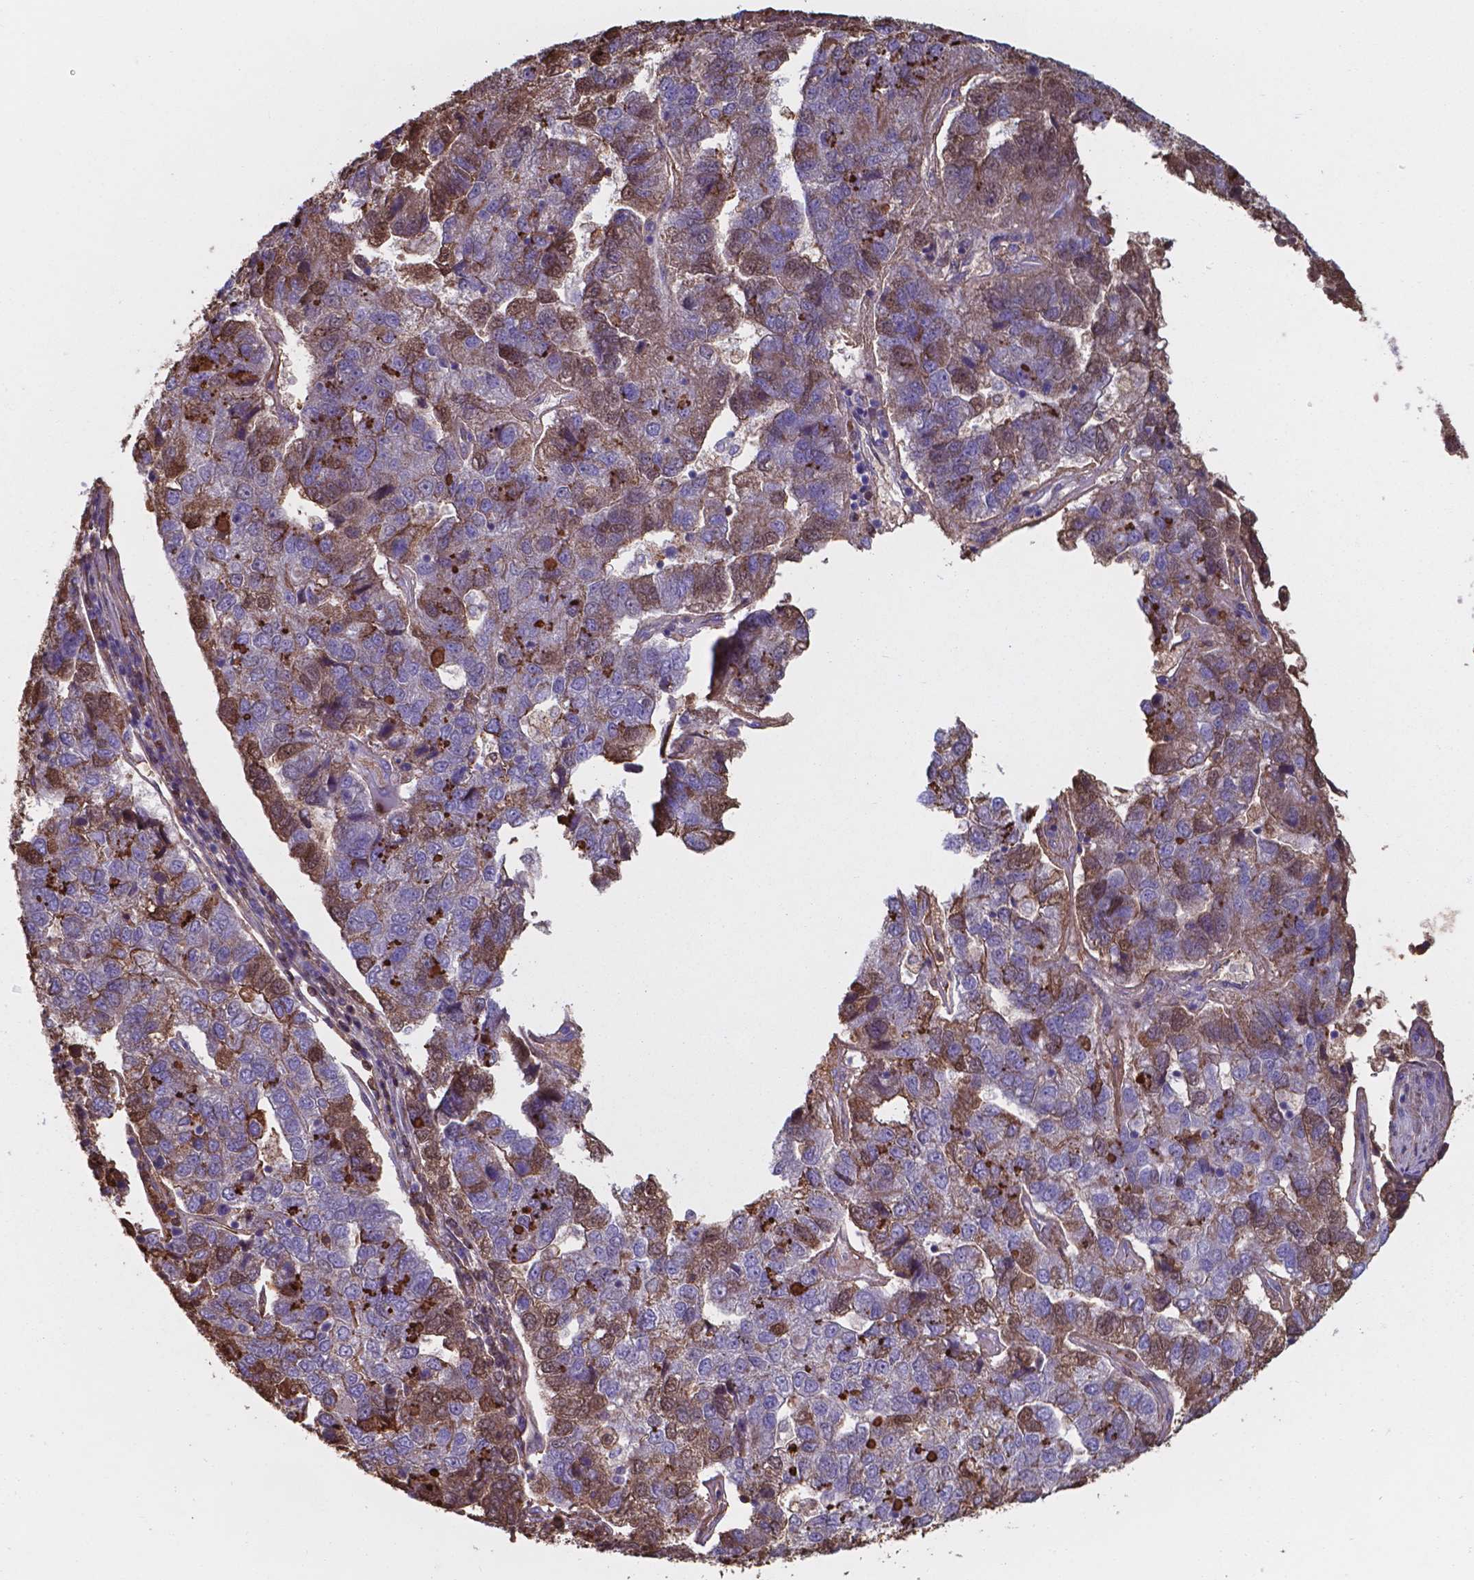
{"staining": {"intensity": "moderate", "quantity": "25%-75%", "location": "cytoplasmic/membranous"}, "tissue": "pancreatic cancer", "cell_type": "Tumor cells", "image_type": "cancer", "snomed": [{"axis": "morphology", "description": "Adenocarcinoma, NOS"}, {"axis": "topography", "description": "Pancreas"}], "caption": "Protein staining of adenocarcinoma (pancreatic) tissue exhibits moderate cytoplasmic/membranous positivity in about 25%-75% of tumor cells.", "gene": "SERPINA1", "patient": {"sex": "female", "age": 61}}